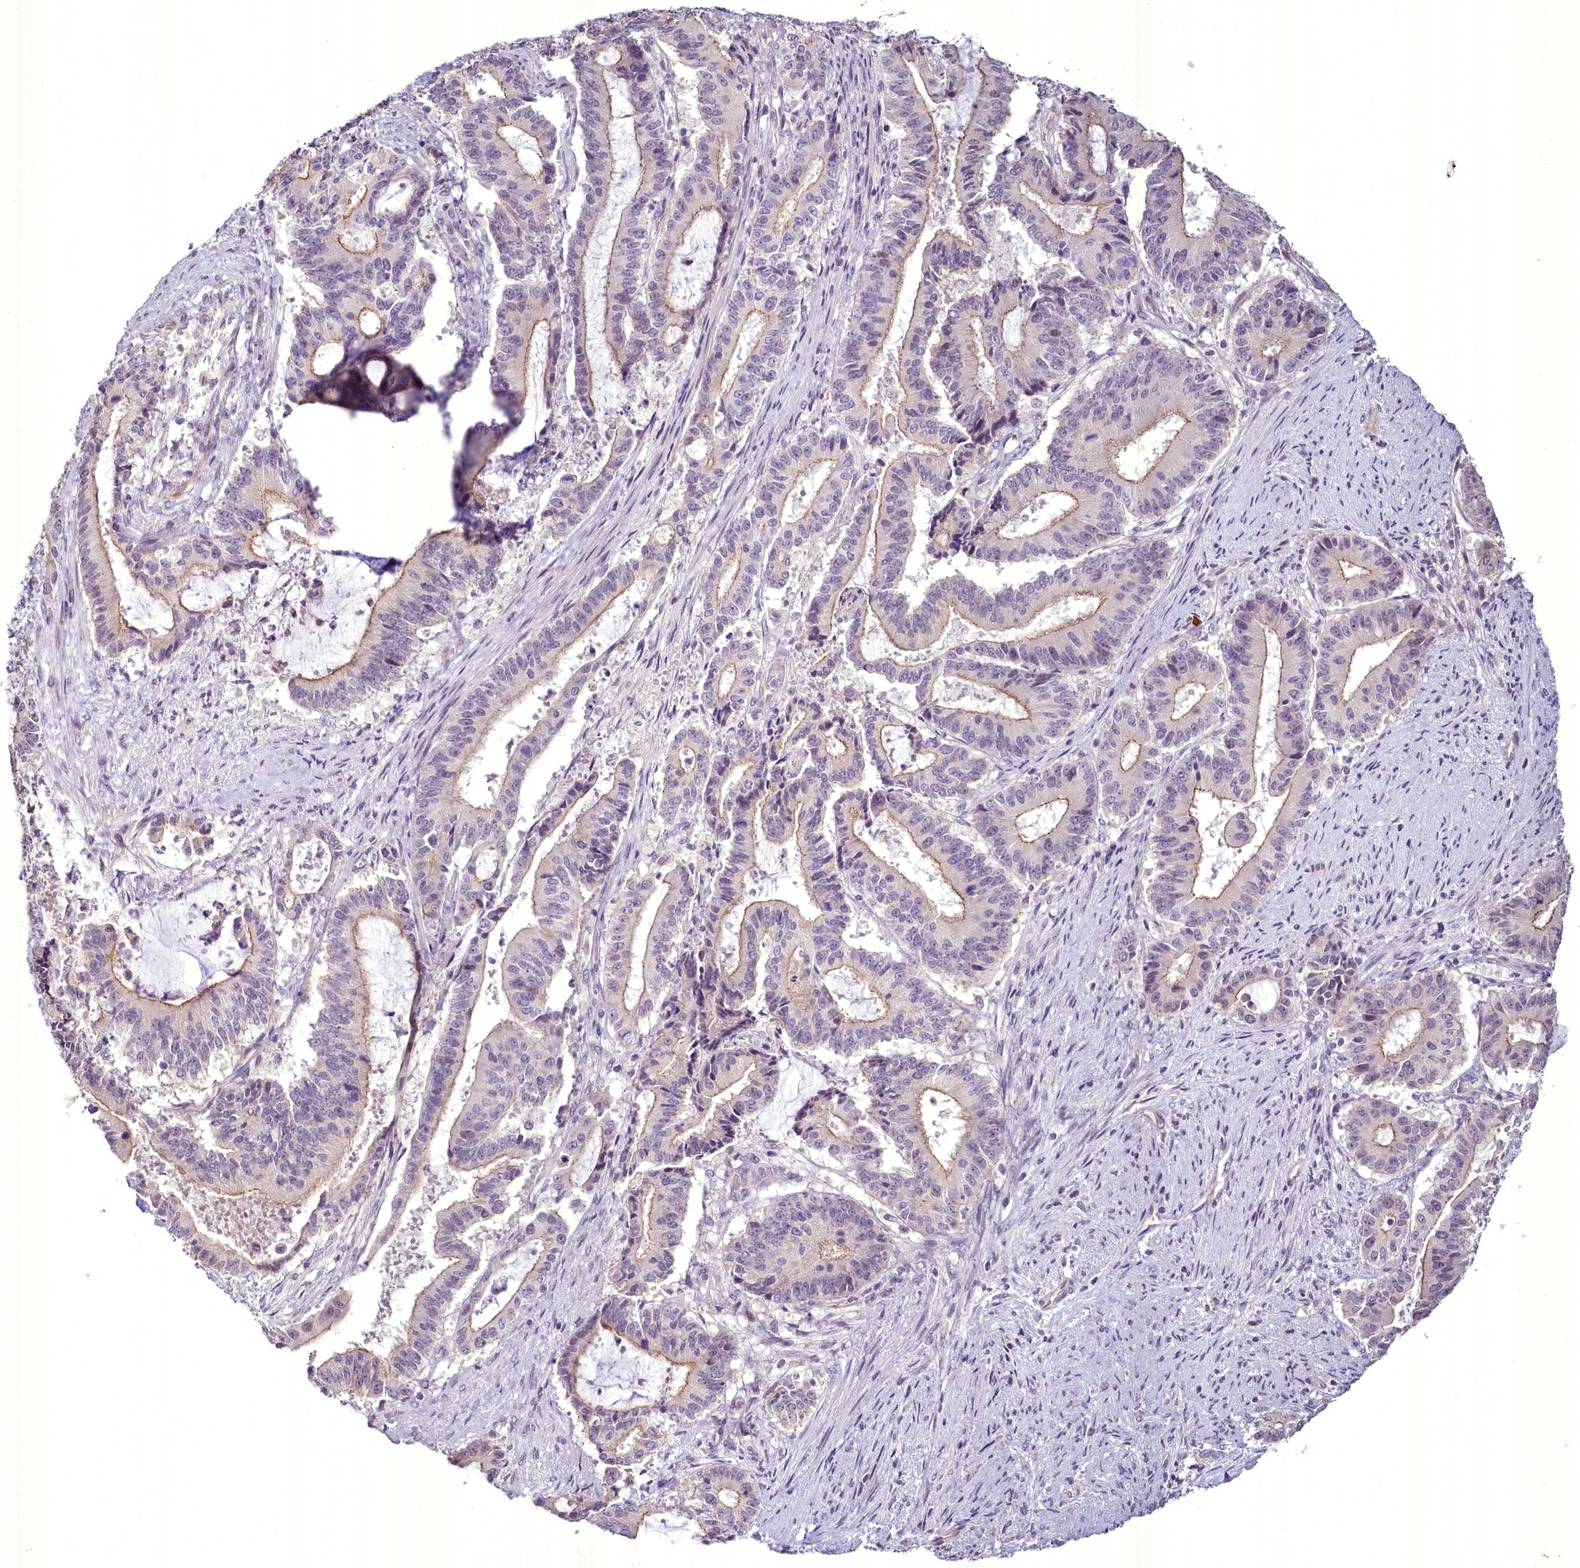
{"staining": {"intensity": "moderate", "quantity": "<25%", "location": "cytoplasmic/membranous"}, "tissue": "liver cancer", "cell_type": "Tumor cells", "image_type": "cancer", "snomed": [{"axis": "morphology", "description": "Normal tissue, NOS"}, {"axis": "morphology", "description": "Cholangiocarcinoma"}, {"axis": "topography", "description": "Liver"}, {"axis": "topography", "description": "Peripheral nerve tissue"}], "caption": "Cholangiocarcinoma (liver) stained for a protein (brown) exhibits moderate cytoplasmic/membranous positive positivity in approximately <25% of tumor cells.", "gene": "BANK1", "patient": {"sex": "female", "age": 73}}